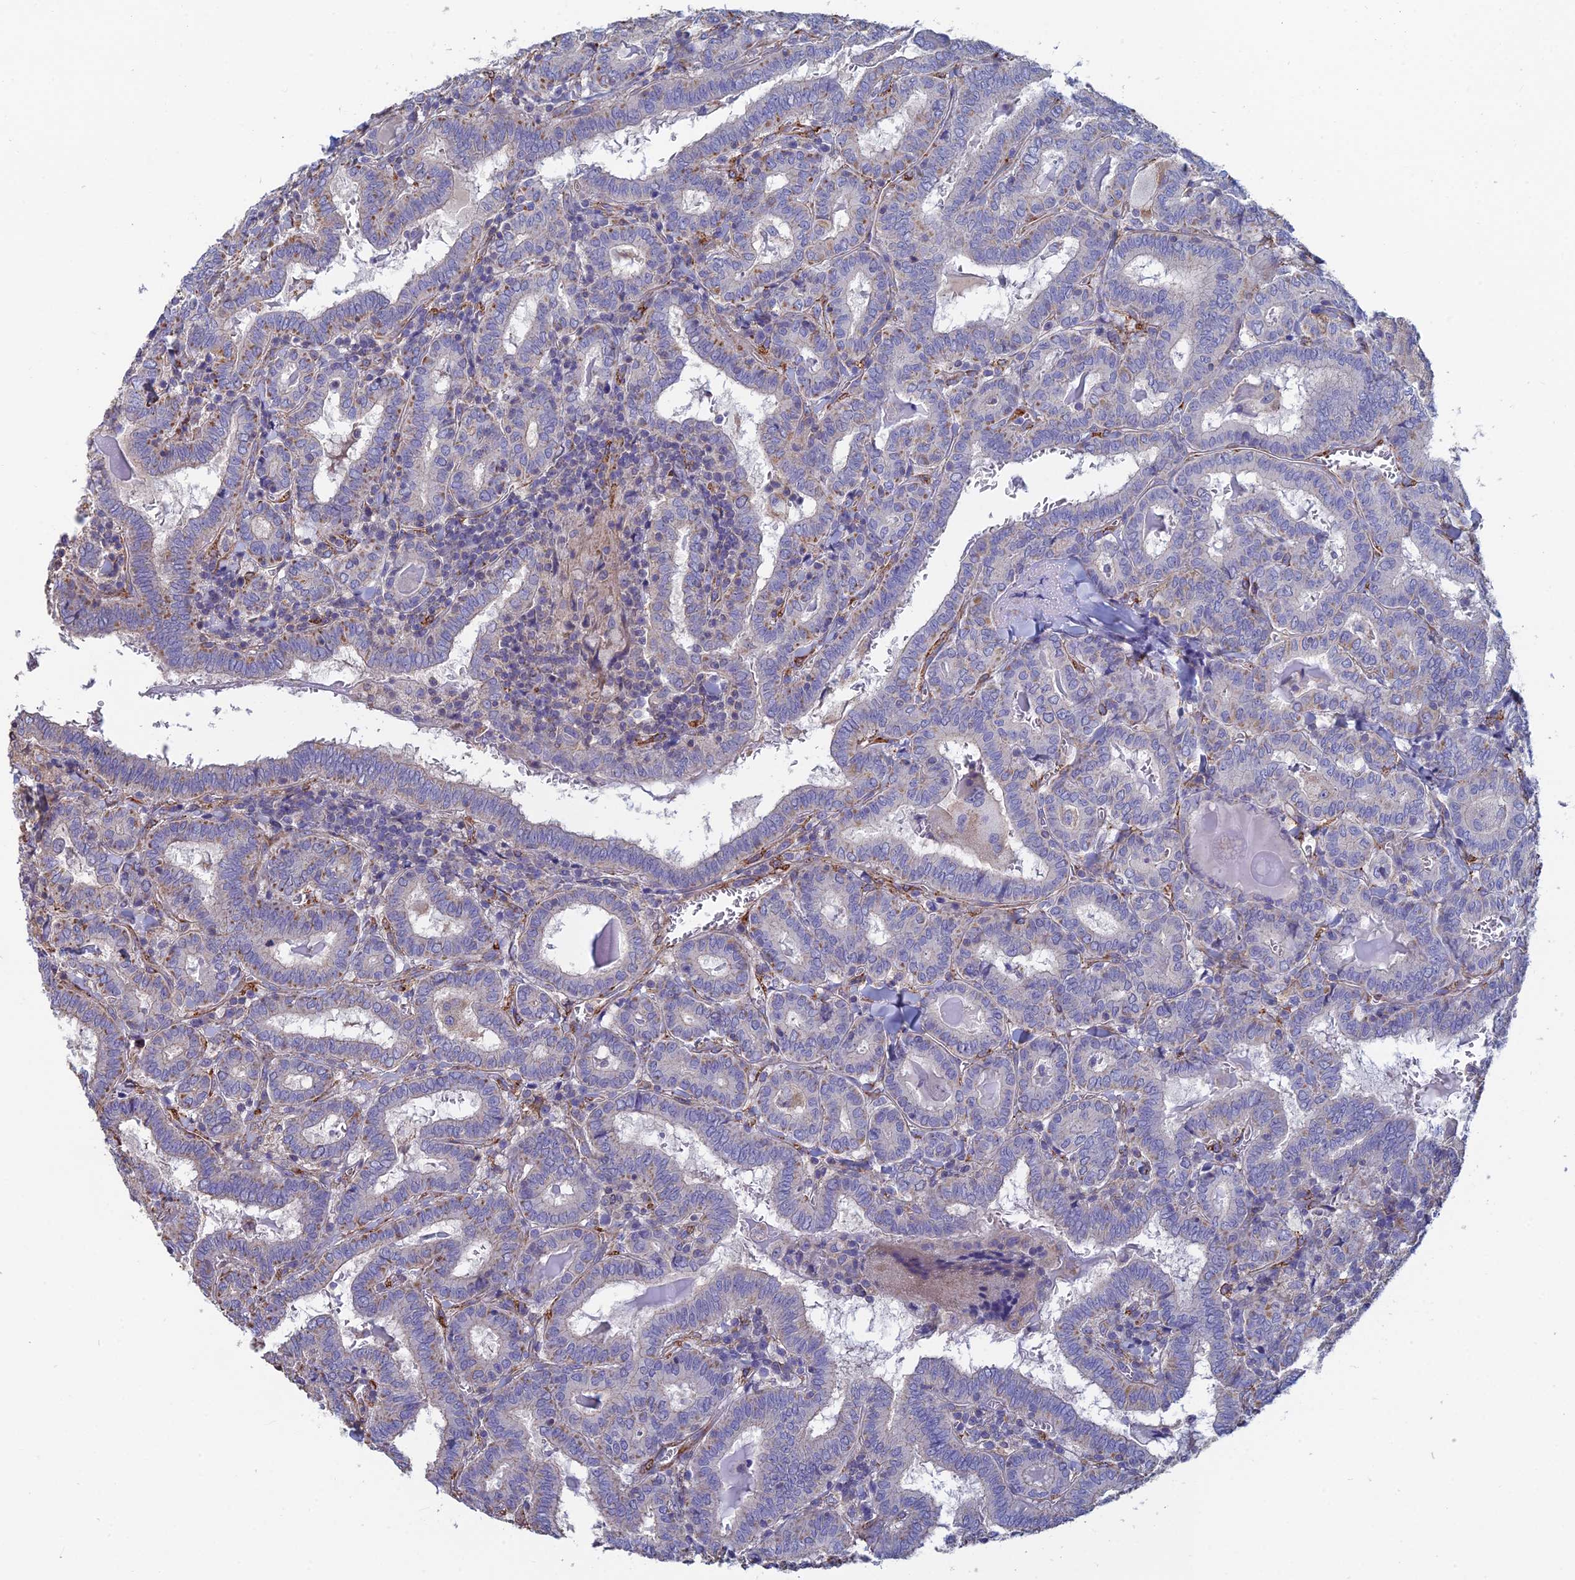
{"staining": {"intensity": "negative", "quantity": "none", "location": "none"}, "tissue": "thyroid cancer", "cell_type": "Tumor cells", "image_type": "cancer", "snomed": [{"axis": "morphology", "description": "Papillary adenocarcinoma, NOS"}, {"axis": "topography", "description": "Thyroid gland"}], "caption": "A high-resolution image shows immunohistochemistry staining of thyroid papillary adenocarcinoma, which shows no significant expression in tumor cells.", "gene": "PCDHA5", "patient": {"sex": "female", "age": 72}}